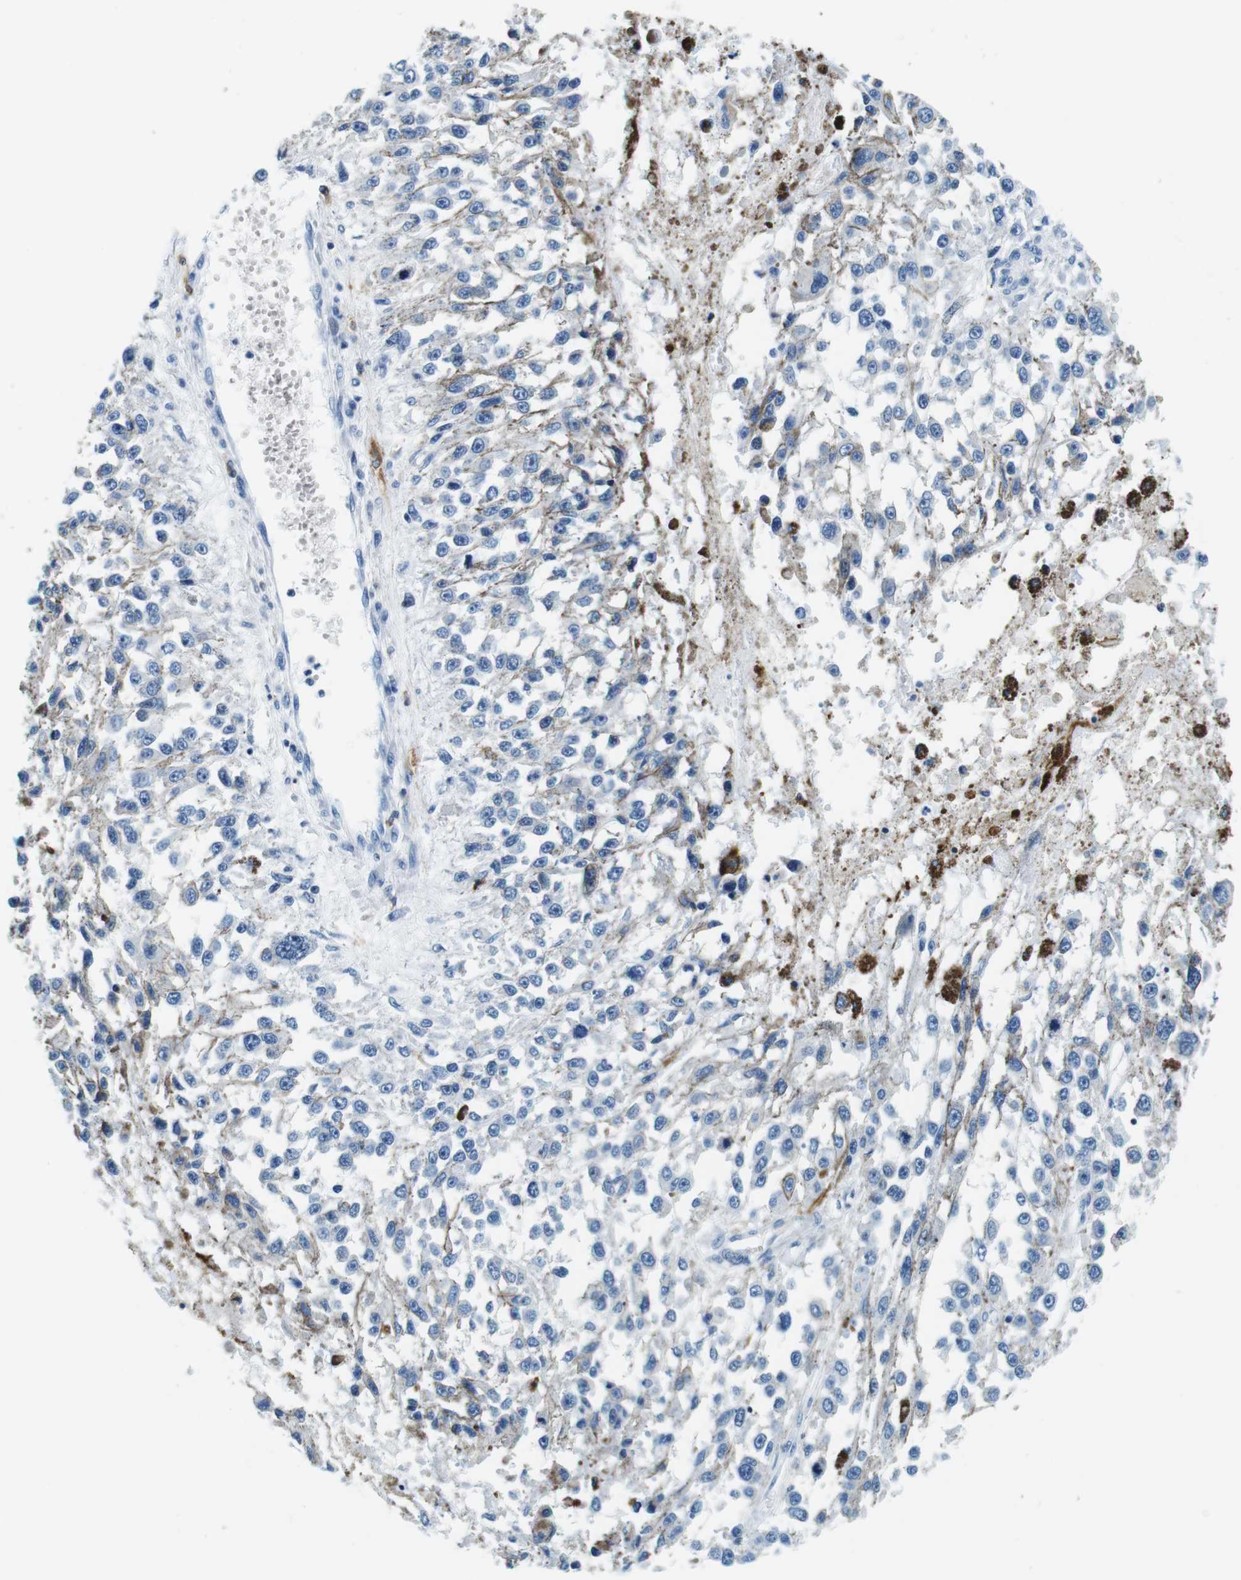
{"staining": {"intensity": "negative", "quantity": "none", "location": "none"}, "tissue": "melanoma", "cell_type": "Tumor cells", "image_type": "cancer", "snomed": [{"axis": "morphology", "description": "Malignant melanoma, Metastatic site"}, {"axis": "topography", "description": "Lymph node"}], "caption": "Melanoma stained for a protein using IHC shows no expression tumor cells.", "gene": "HLA-DRB1", "patient": {"sex": "male", "age": 59}}